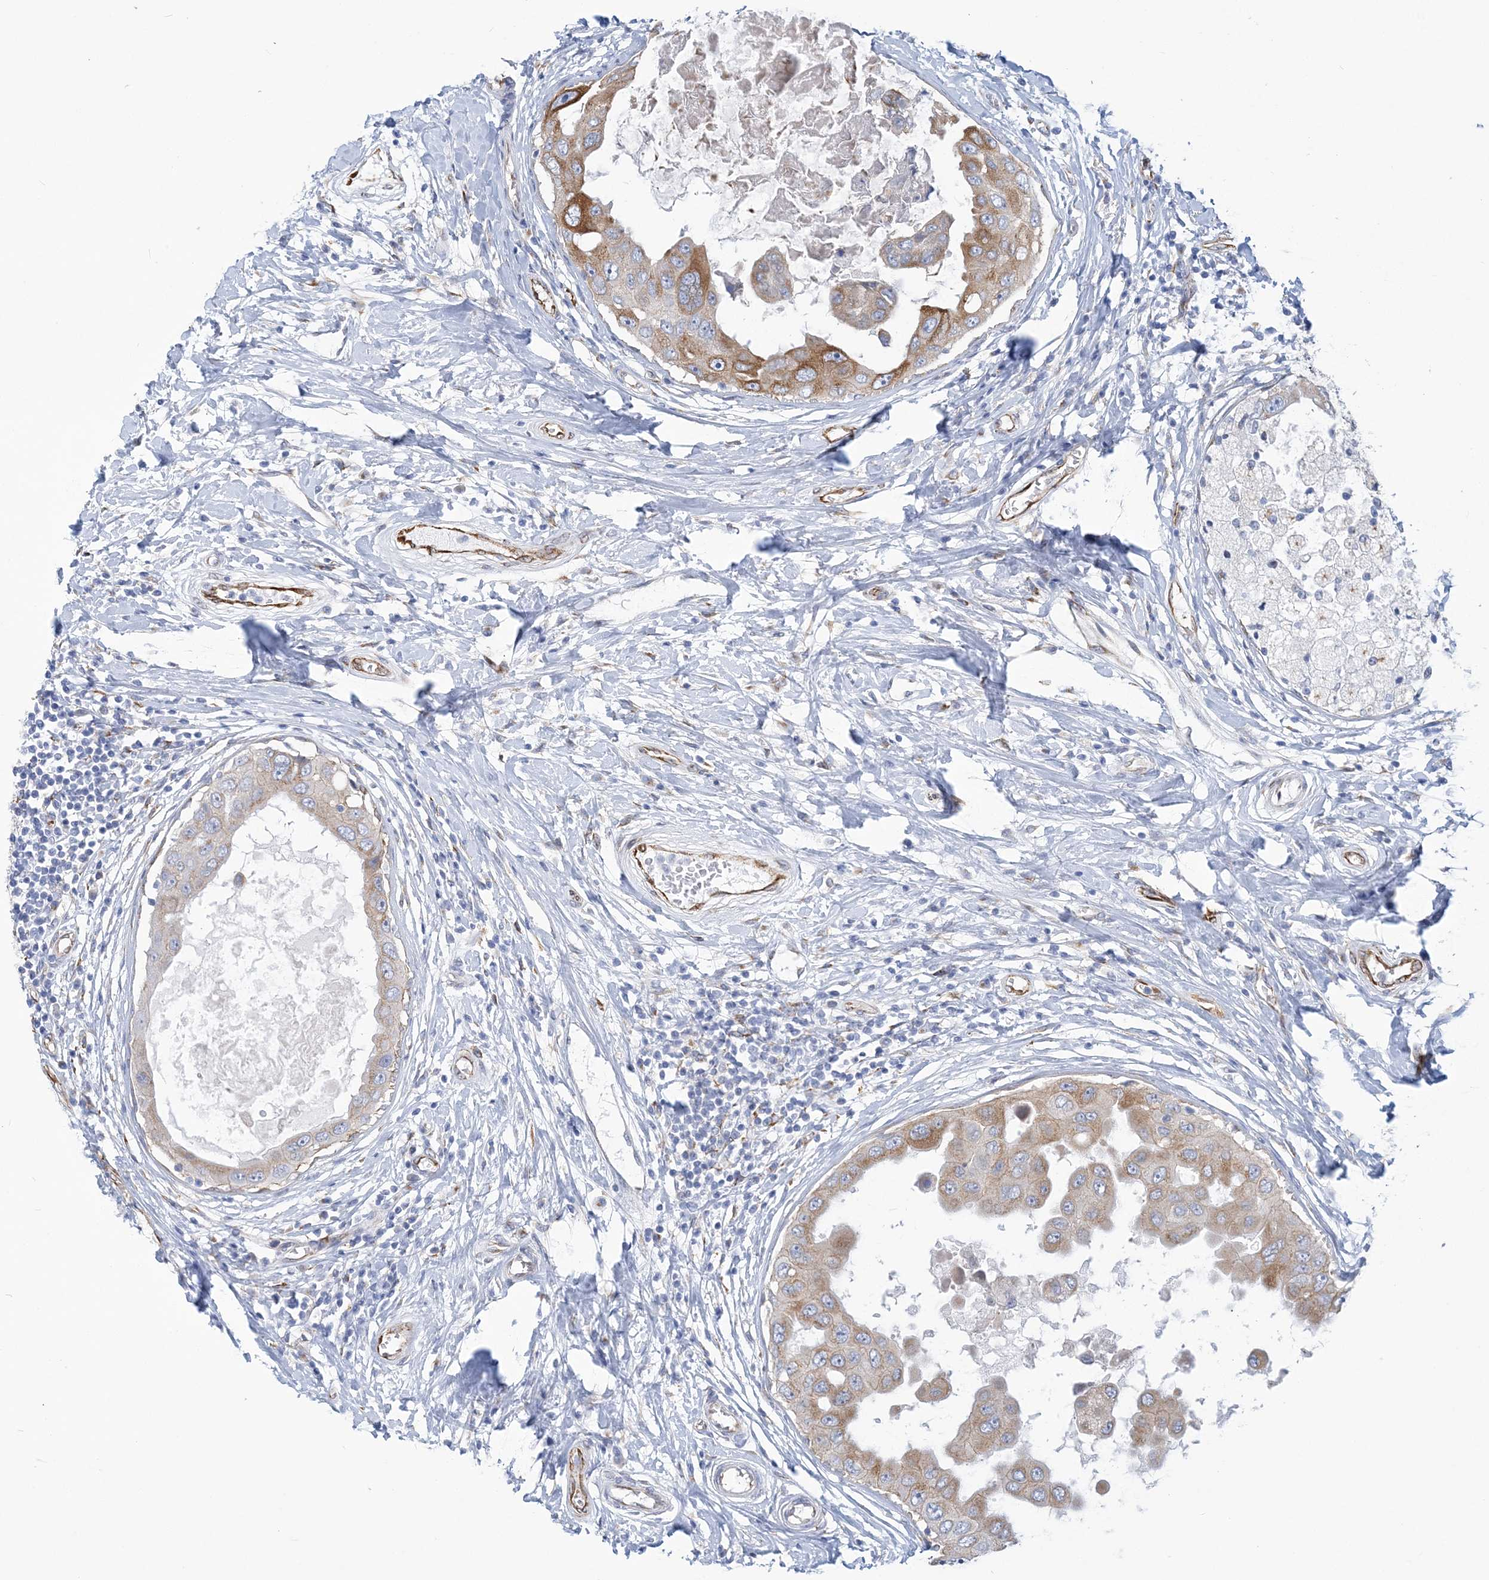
{"staining": {"intensity": "moderate", "quantity": ">75%", "location": "cytoplasmic/membranous"}, "tissue": "breast cancer", "cell_type": "Tumor cells", "image_type": "cancer", "snomed": [{"axis": "morphology", "description": "Duct carcinoma"}, {"axis": "topography", "description": "Breast"}], "caption": "Breast intraductal carcinoma stained for a protein displays moderate cytoplasmic/membranous positivity in tumor cells.", "gene": "PLEKHG4B", "patient": {"sex": "female", "age": 27}}